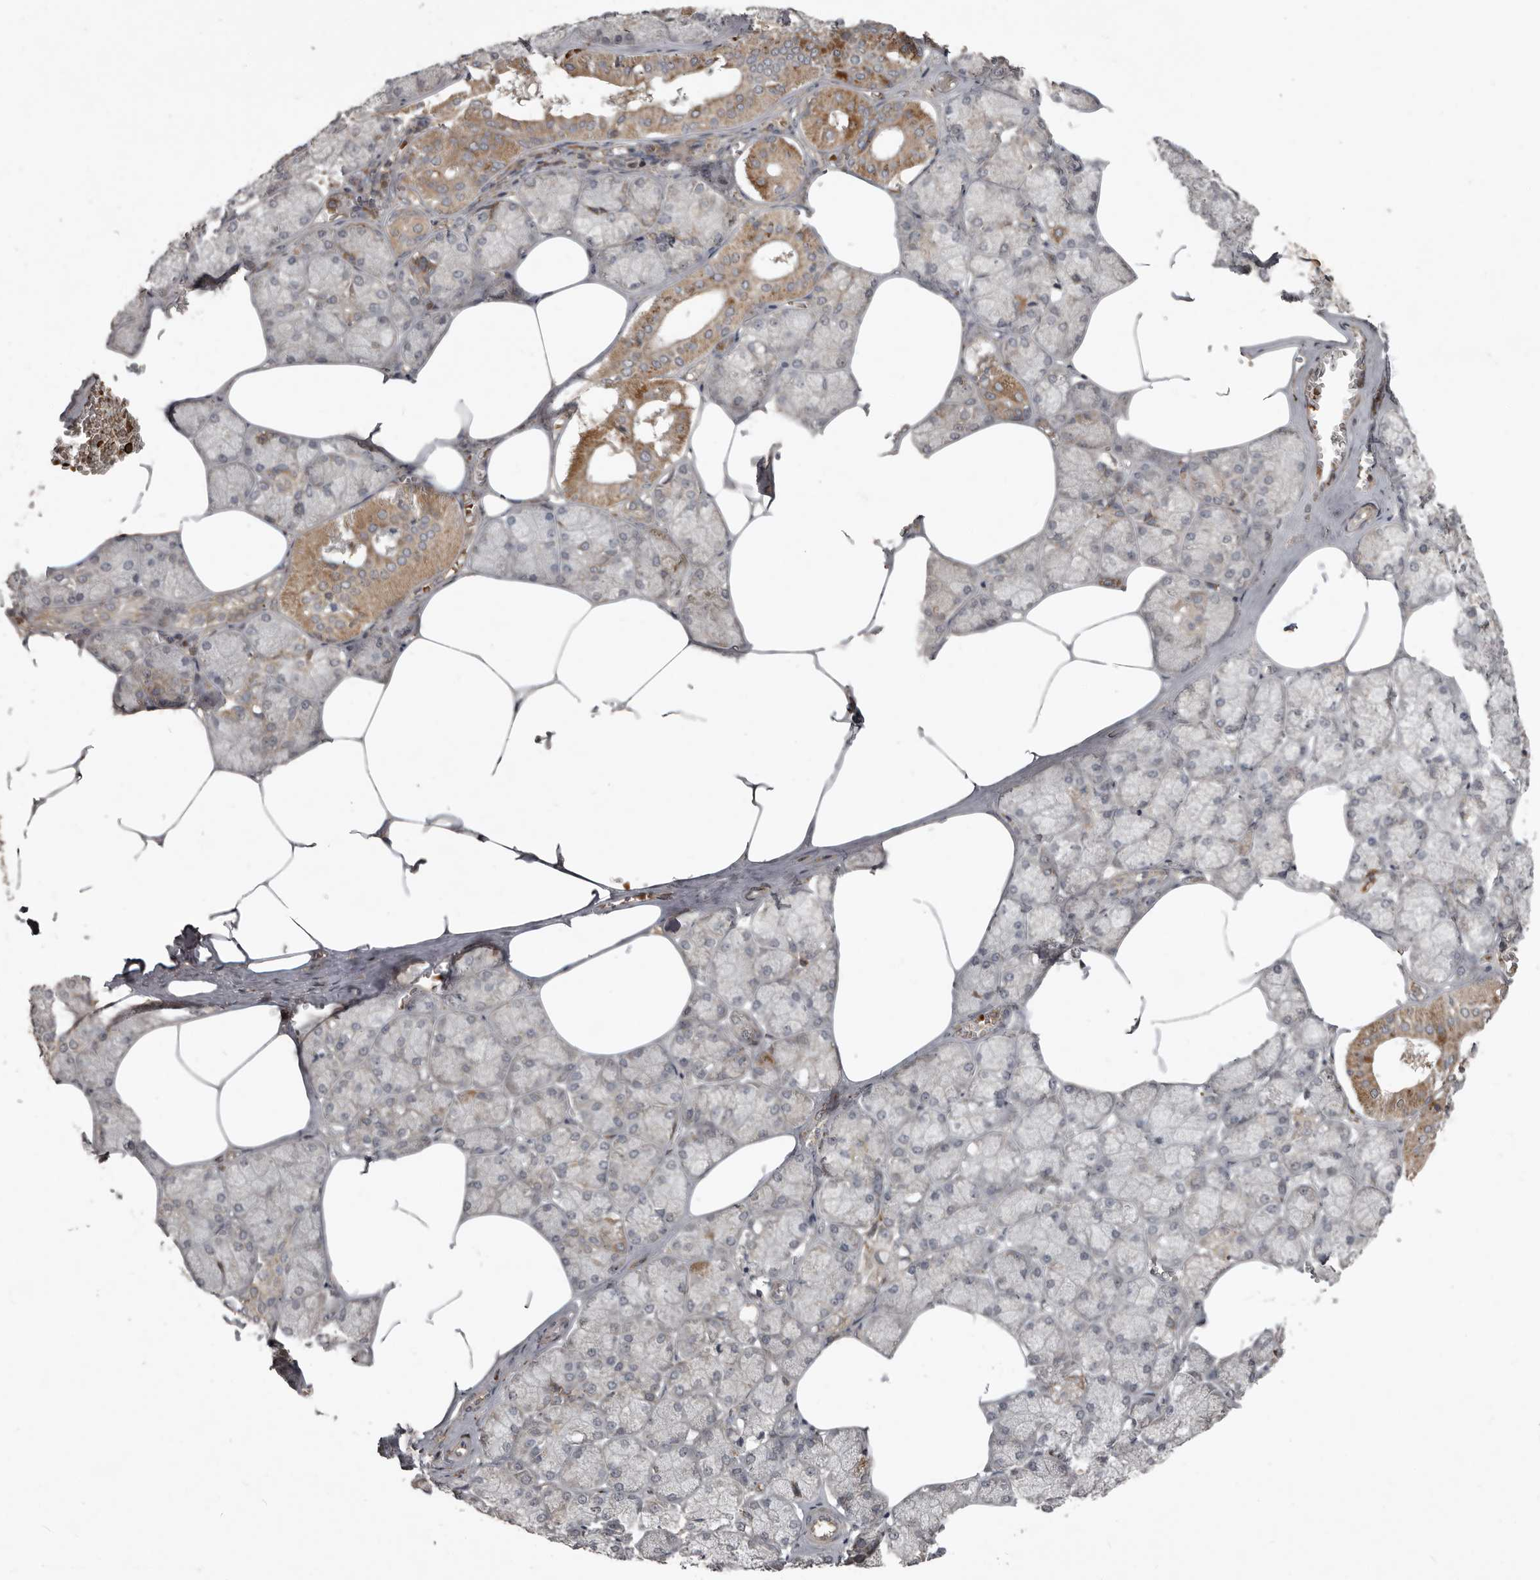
{"staining": {"intensity": "moderate", "quantity": "25%-75%", "location": "cytoplasmic/membranous"}, "tissue": "salivary gland", "cell_type": "Glandular cells", "image_type": "normal", "snomed": [{"axis": "morphology", "description": "Normal tissue, NOS"}, {"axis": "topography", "description": "Salivary gland"}], "caption": "A high-resolution image shows IHC staining of normal salivary gland, which reveals moderate cytoplasmic/membranous staining in approximately 25%-75% of glandular cells.", "gene": "FBXO31", "patient": {"sex": "male", "age": 62}}